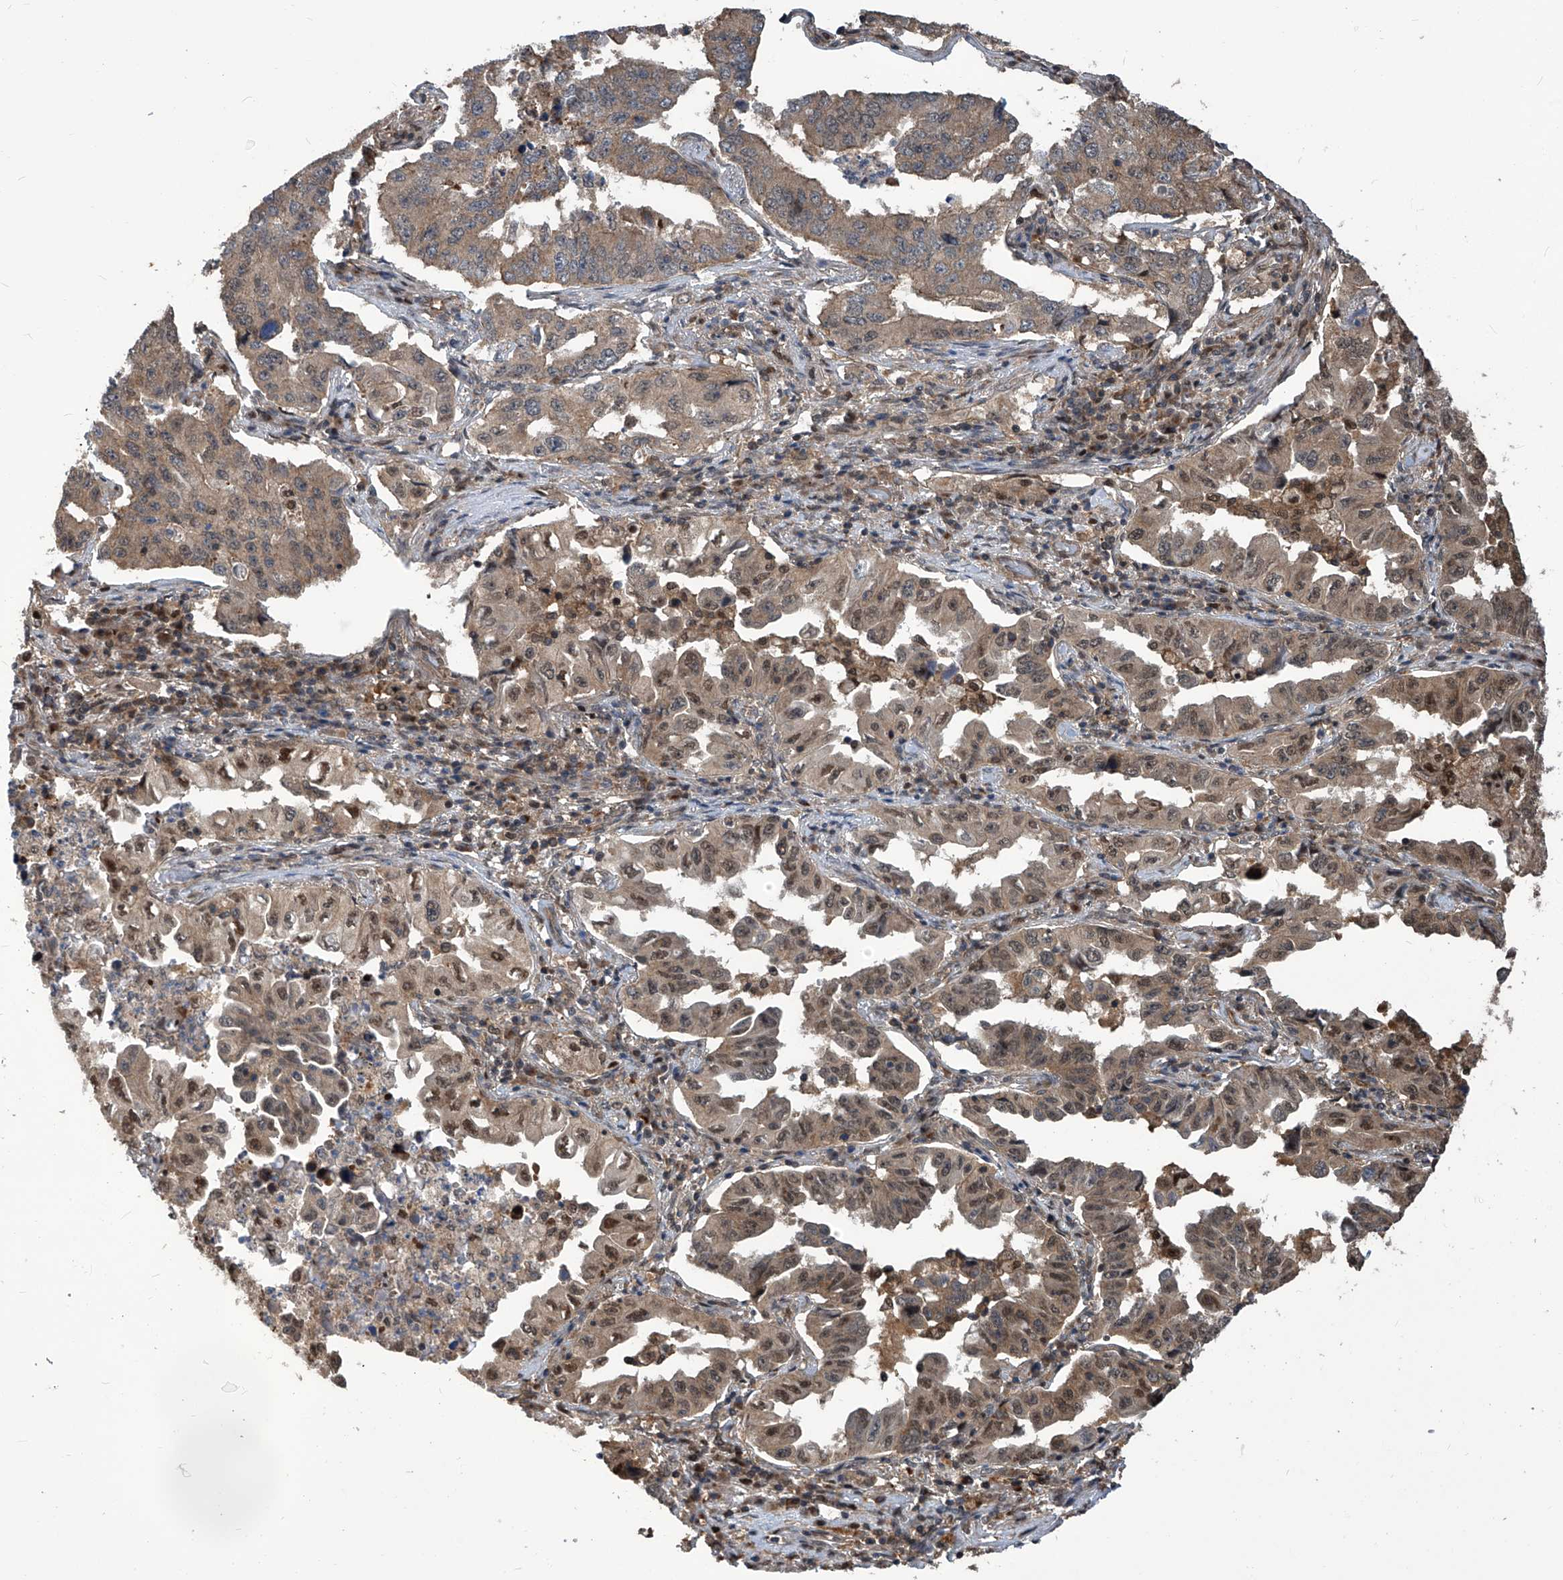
{"staining": {"intensity": "moderate", "quantity": ">75%", "location": "cytoplasmic/membranous,nuclear"}, "tissue": "lung cancer", "cell_type": "Tumor cells", "image_type": "cancer", "snomed": [{"axis": "morphology", "description": "Adenocarcinoma, NOS"}, {"axis": "topography", "description": "Lung"}], "caption": "Protein expression analysis of lung adenocarcinoma shows moderate cytoplasmic/membranous and nuclear staining in about >75% of tumor cells.", "gene": "PSMB1", "patient": {"sex": "female", "age": 51}}